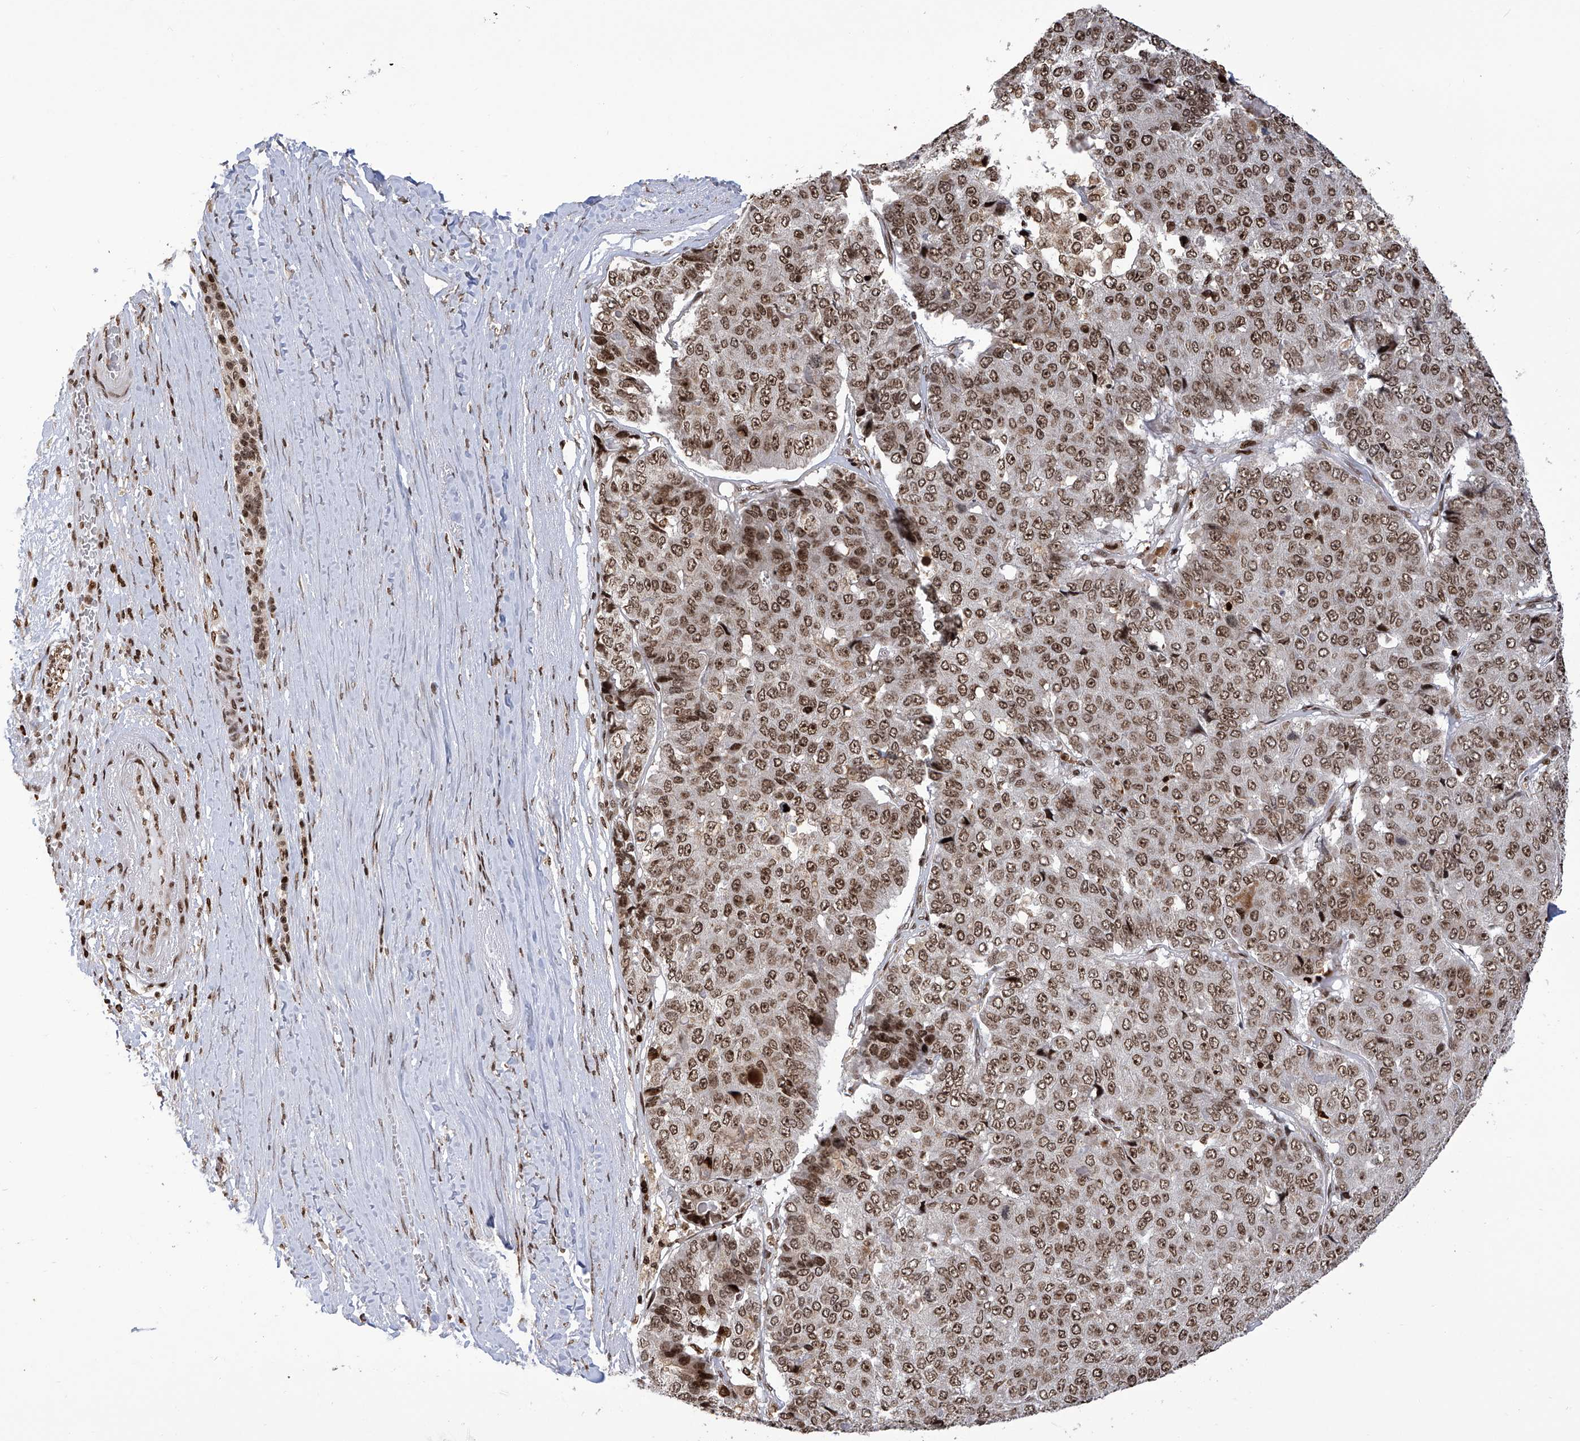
{"staining": {"intensity": "moderate", "quantity": ">75%", "location": "nuclear"}, "tissue": "pancreatic cancer", "cell_type": "Tumor cells", "image_type": "cancer", "snomed": [{"axis": "morphology", "description": "Adenocarcinoma, NOS"}, {"axis": "topography", "description": "Pancreas"}], "caption": "Protein expression analysis of human pancreatic adenocarcinoma reveals moderate nuclear expression in approximately >75% of tumor cells.", "gene": "PAK1IP1", "patient": {"sex": "male", "age": 50}}